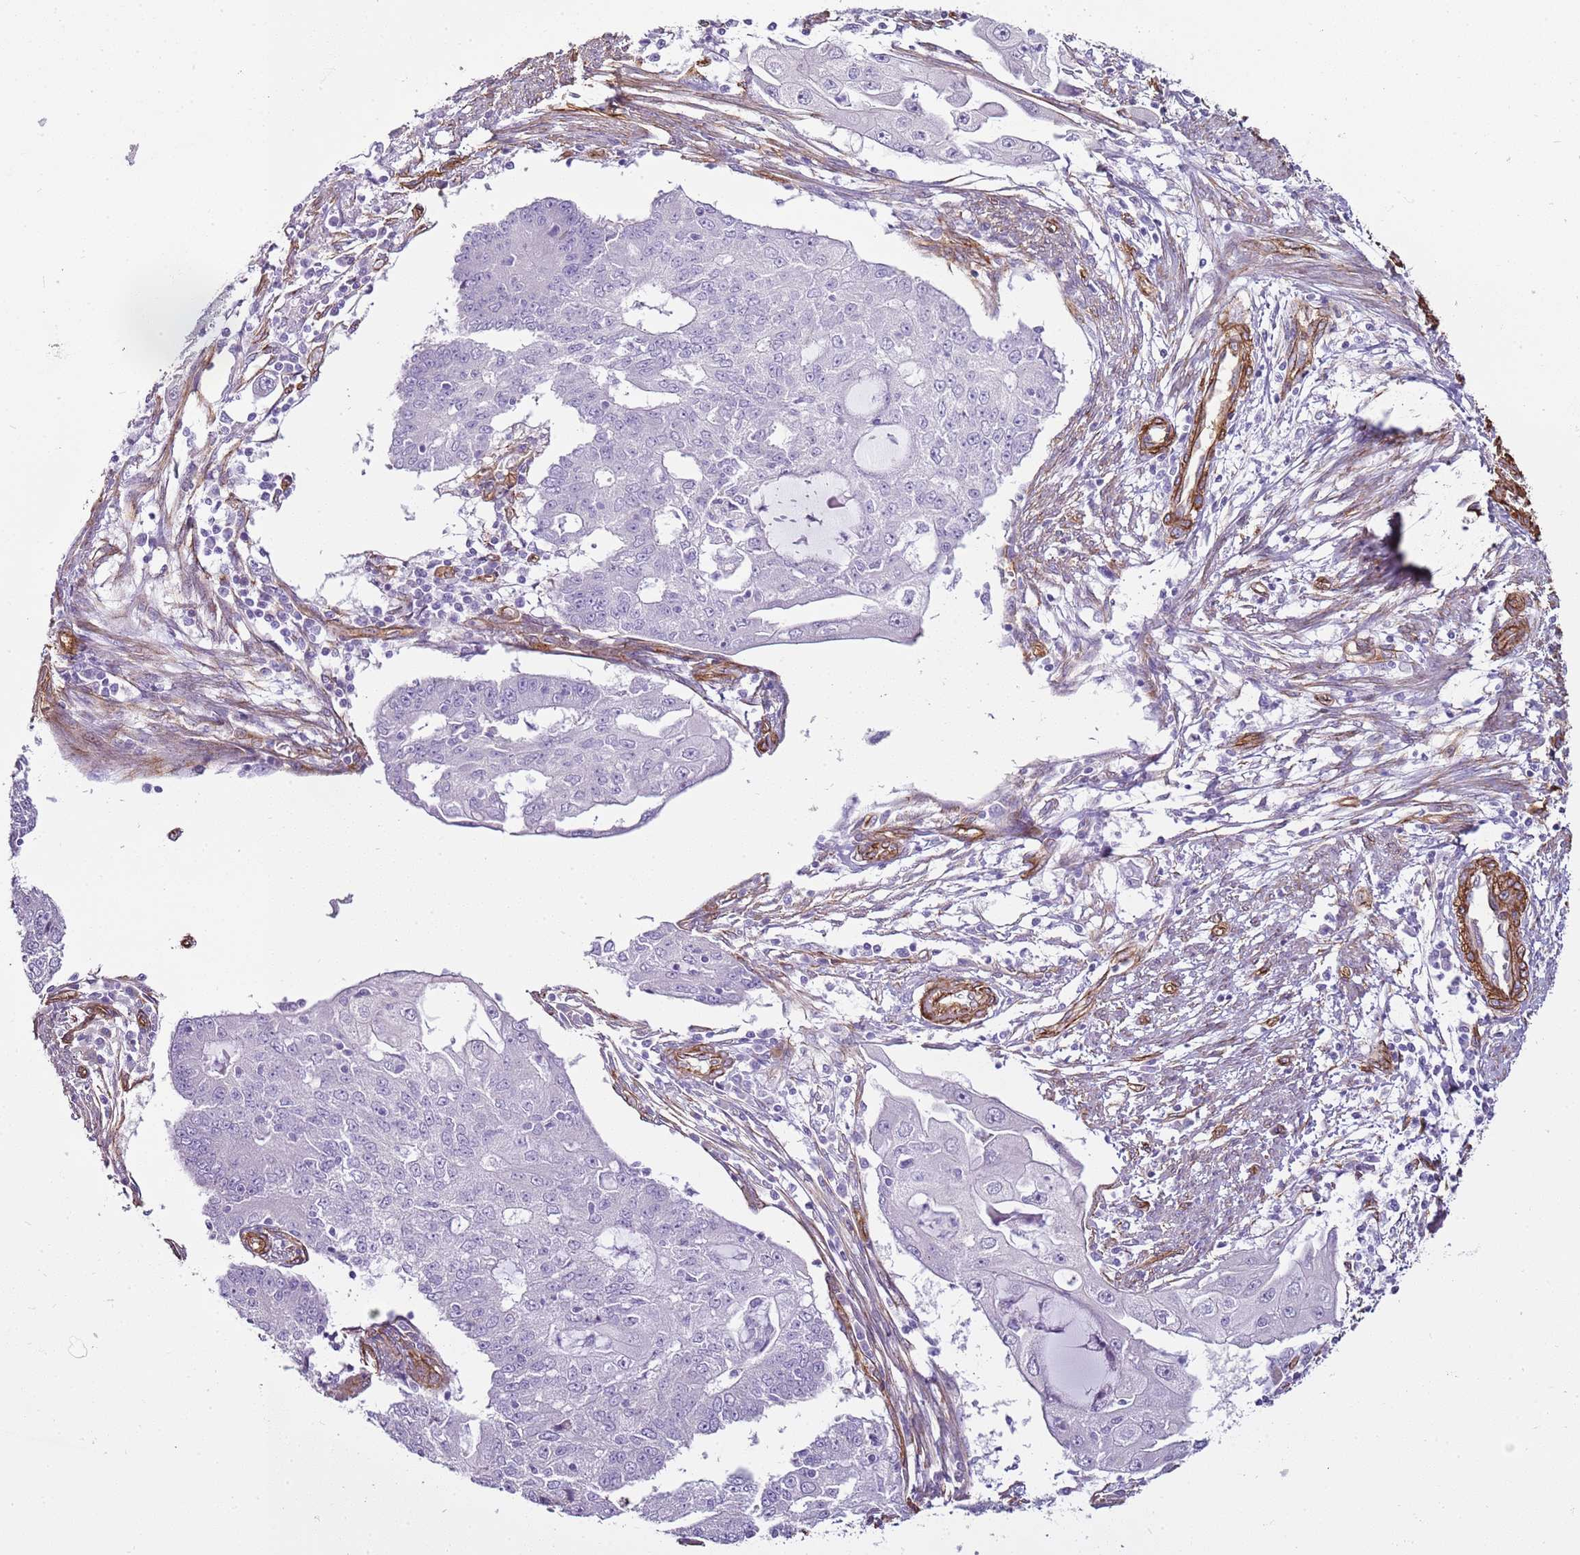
{"staining": {"intensity": "negative", "quantity": "none", "location": "none"}, "tissue": "endometrial cancer", "cell_type": "Tumor cells", "image_type": "cancer", "snomed": [{"axis": "morphology", "description": "Adenocarcinoma, NOS"}, {"axis": "topography", "description": "Endometrium"}], "caption": "DAB (3,3'-diaminobenzidine) immunohistochemical staining of adenocarcinoma (endometrial) displays no significant positivity in tumor cells.", "gene": "CTDSPL", "patient": {"sex": "female", "age": 56}}